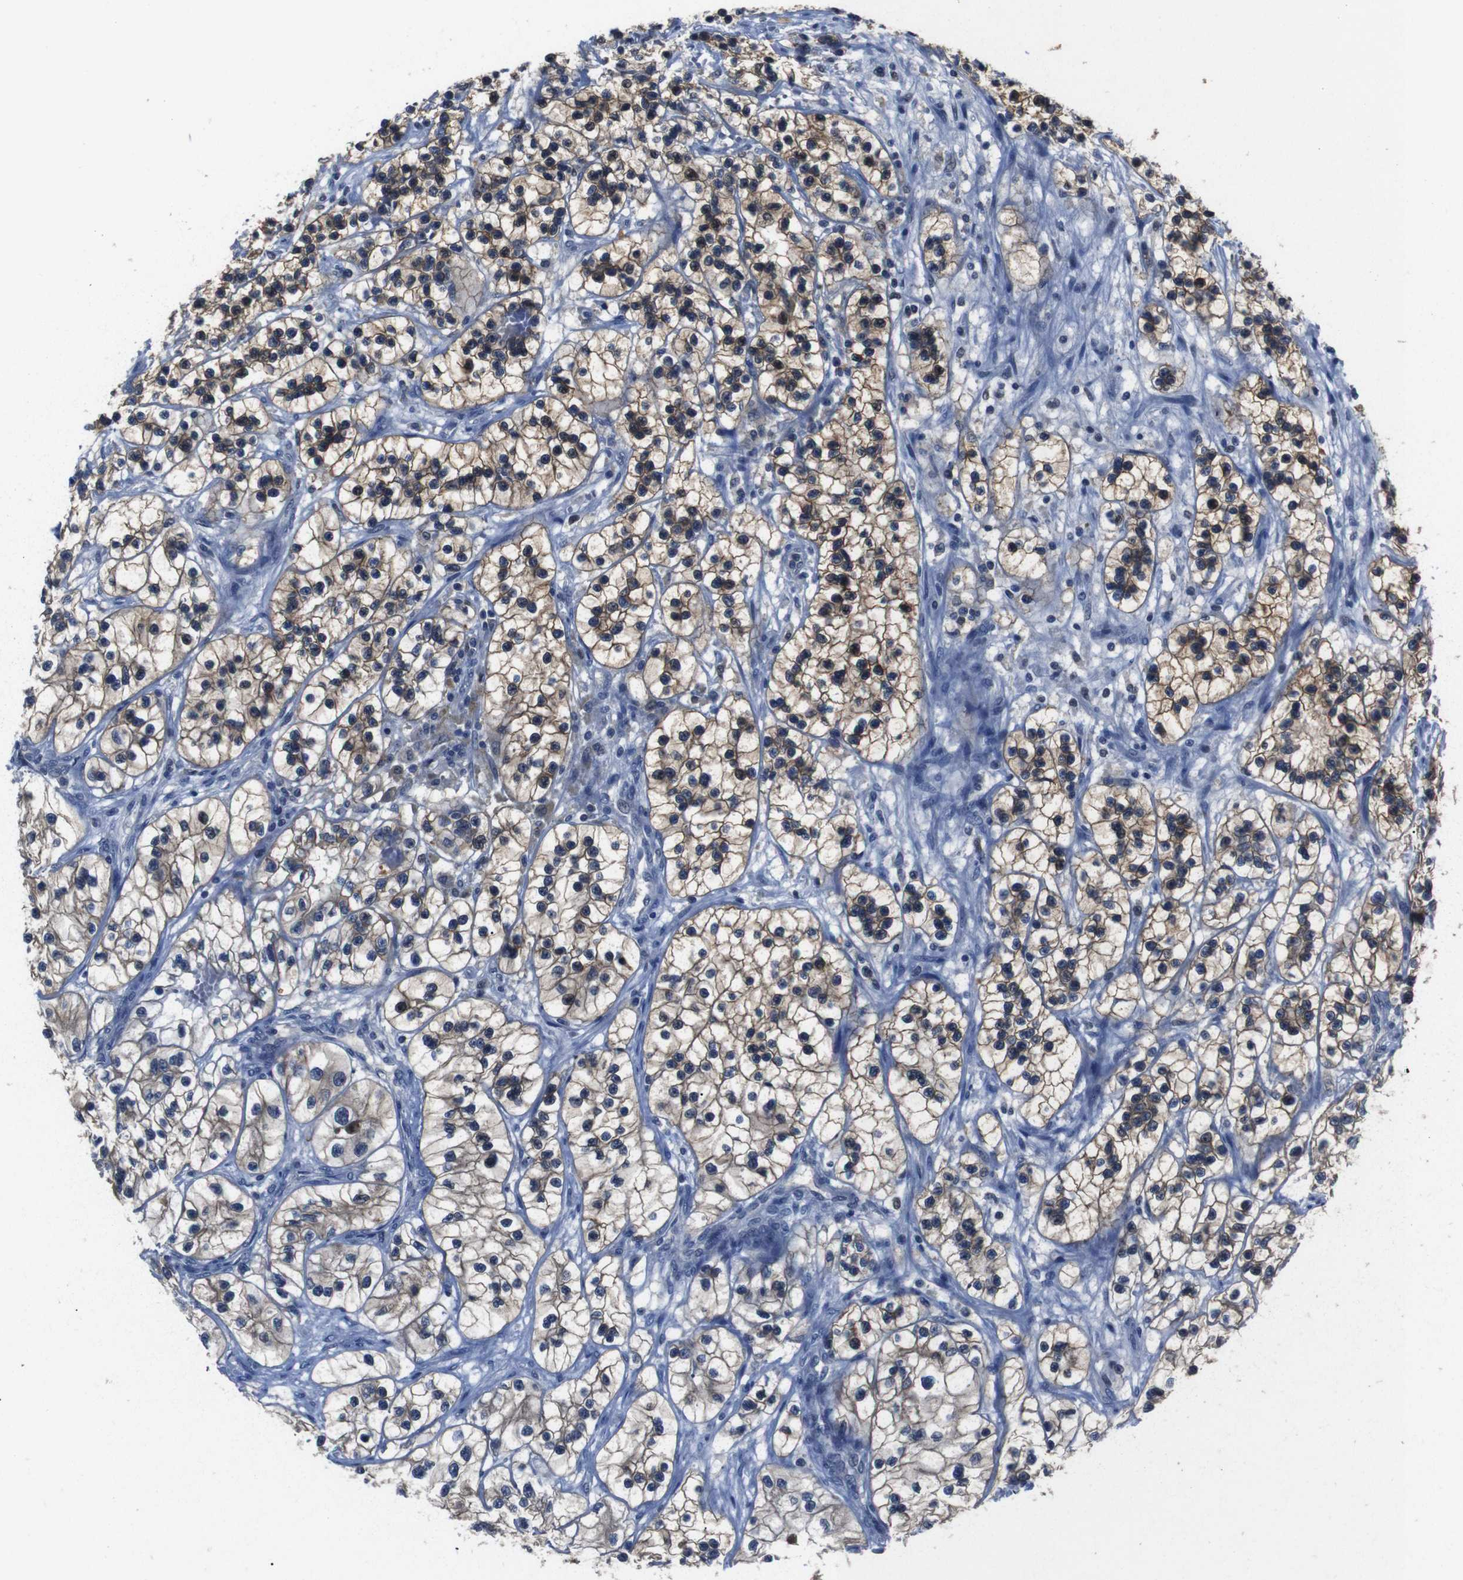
{"staining": {"intensity": "moderate", "quantity": "25%-75%", "location": "cytoplasmic/membranous"}, "tissue": "renal cancer", "cell_type": "Tumor cells", "image_type": "cancer", "snomed": [{"axis": "morphology", "description": "Adenocarcinoma, NOS"}, {"axis": "topography", "description": "Kidney"}], "caption": "A brown stain labels moderate cytoplasmic/membranous positivity of a protein in human renal cancer (adenocarcinoma) tumor cells. Nuclei are stained in blue.", "gene": "SEMA4B", "patient": {"sex": "female", "age": 57}}